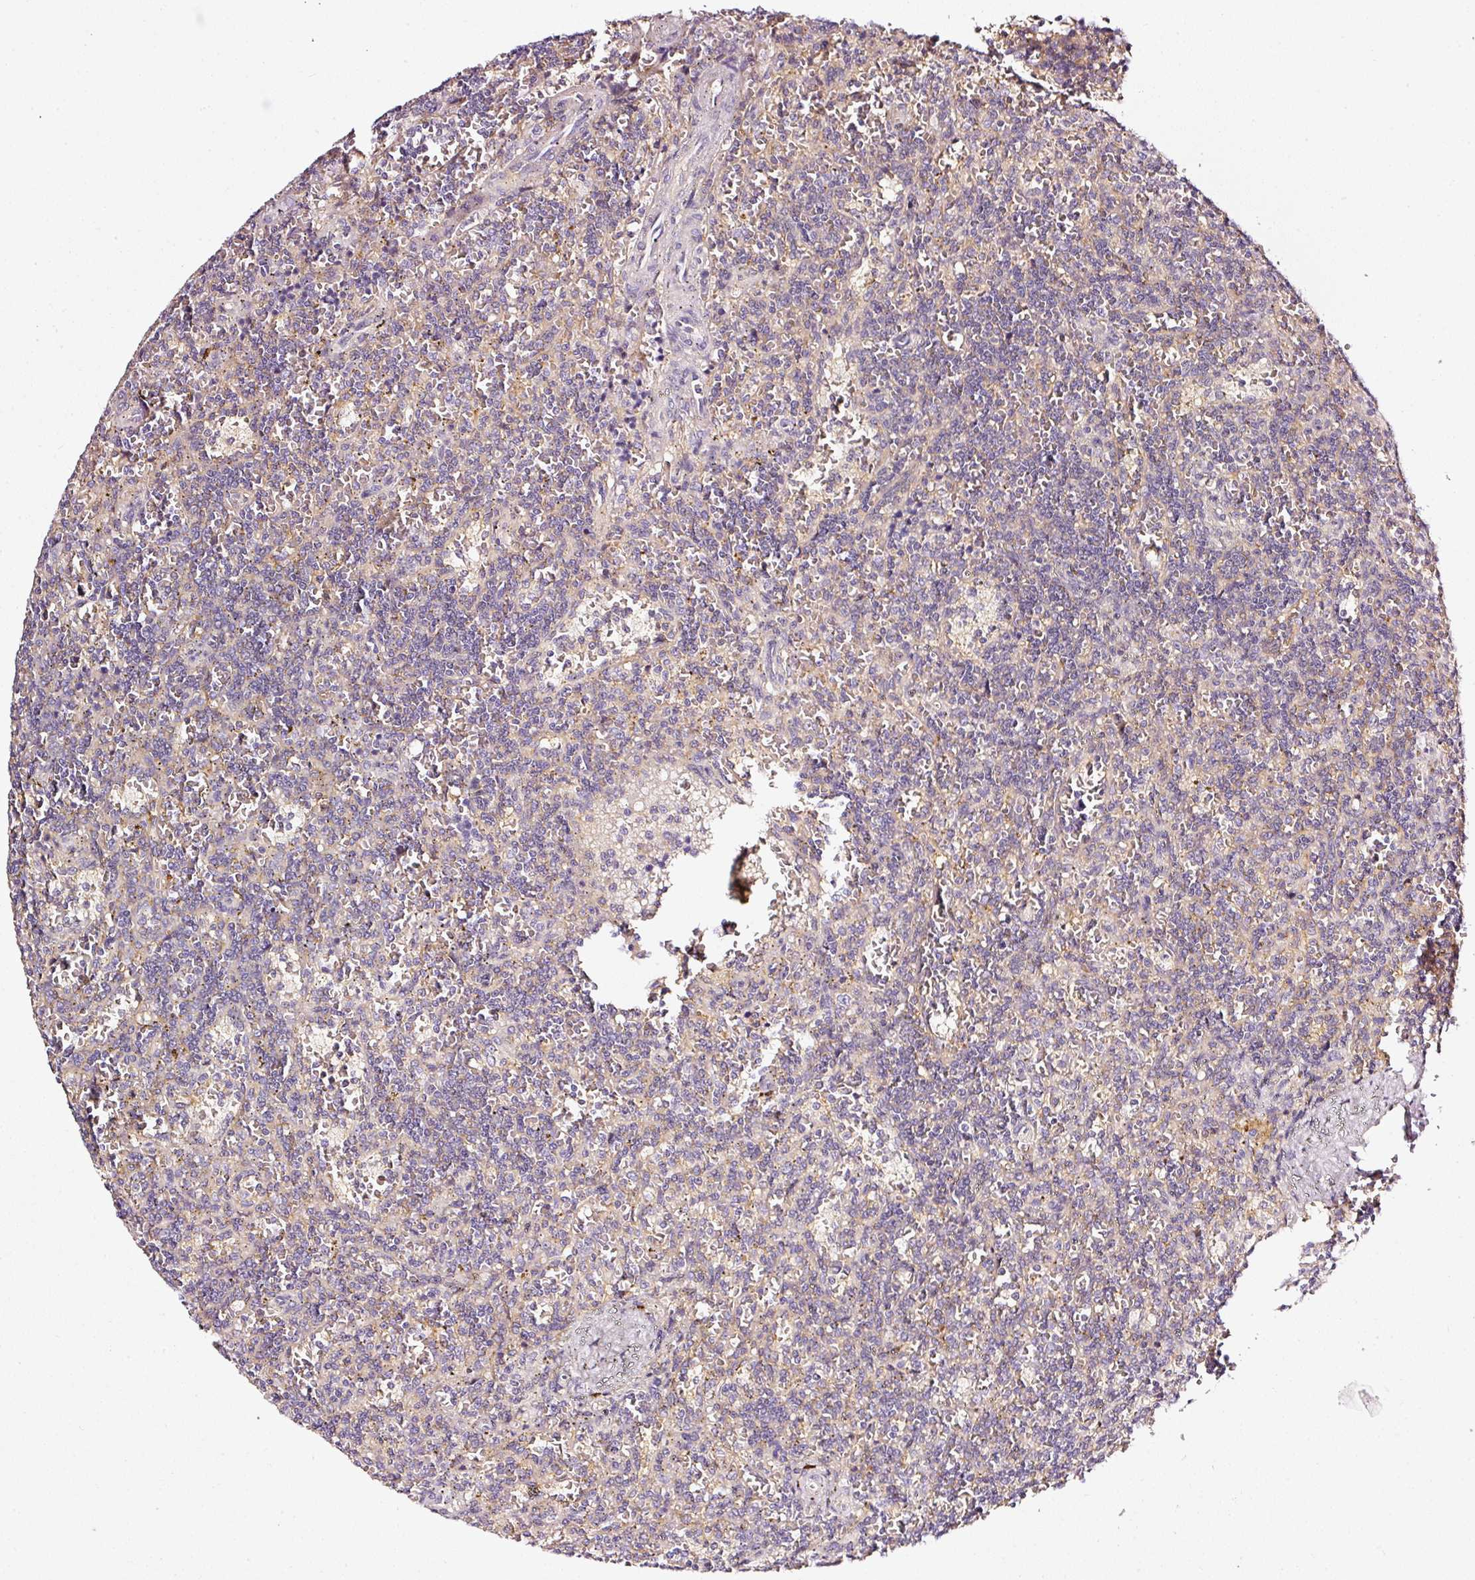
{"staining": {"intensity": "negative", "quantity": "none", "location": "none"}, "tissue": "lymphoma", "cell_type": "Tumor cells", "image_type": "cancer", "snomed": [{"axis": "morphology", "description": "Malignant lymphoma, non-Hodgkin's type, Low grade"}, {"axis": "topography", "description": "Spleen"}], "caption": "The micrograph exhibits no staining of tumor cells in lymphoma. The staining is performed using DAB brown chromogen with nuclei counter-stained in using hematoxylin.", "gene": "CD47", "patient": {"sex": "male", "age": 73}}